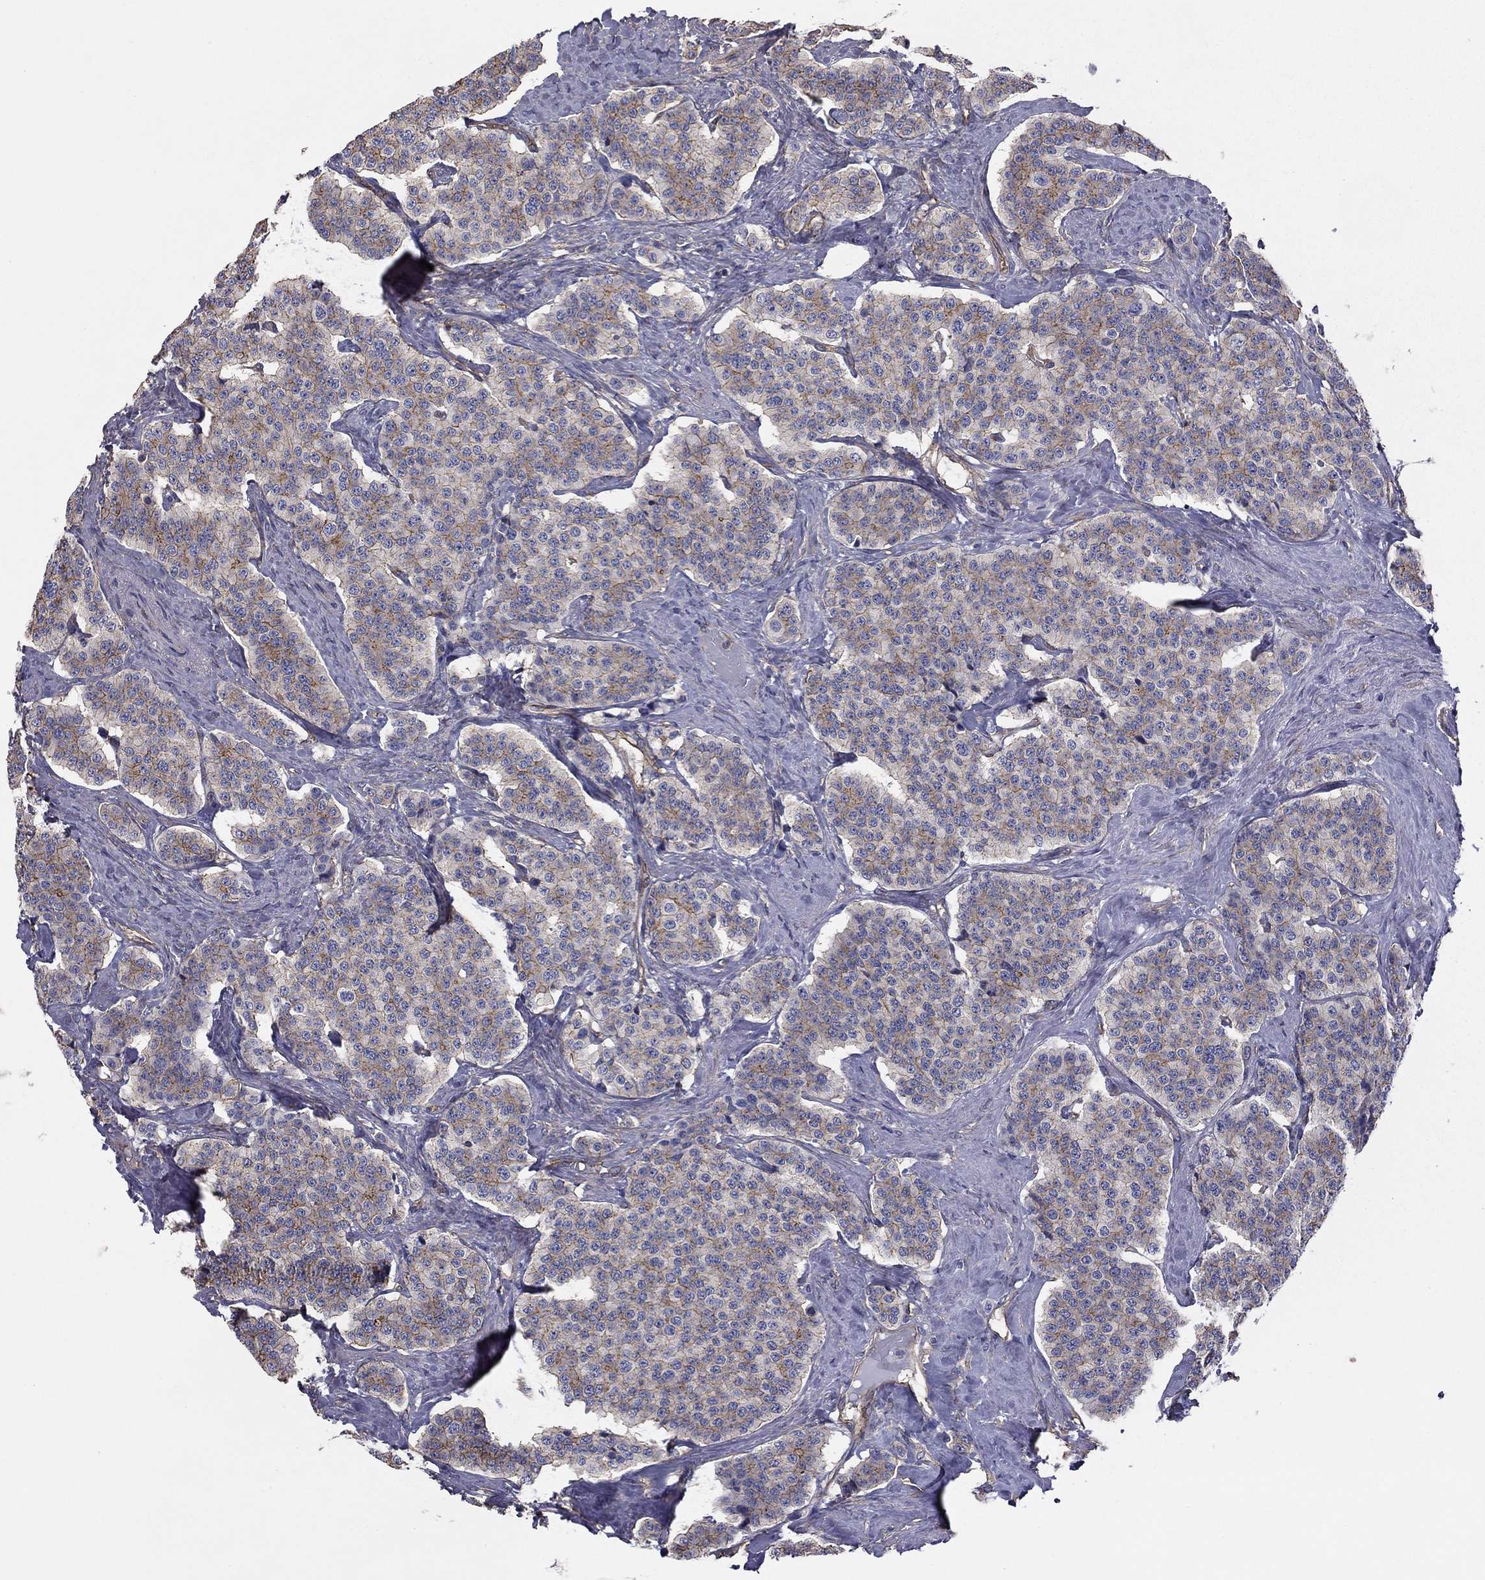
{"staining": {"intensity": "moderate", "quantity": "<25%", "location": "cytoplasmic/membranous"}, "tissue": "carcinoid", "cell_type": "Tumor cells", "image_type": "cancer", "snomed": [{"axis": "morphology", "description": "Carcinoid, malignant, NOS"}, {"axis": "topography", "description": "Small intestine"}], "caption": "An image showing moderate cytoplasmic/membranous expression in approximately <25% of tumor cells in malignant carcinoid, as visualized by brown immunohistochemical staining.", "gene": "TCHH", "patient": {"sex": "female", "age": 58}}